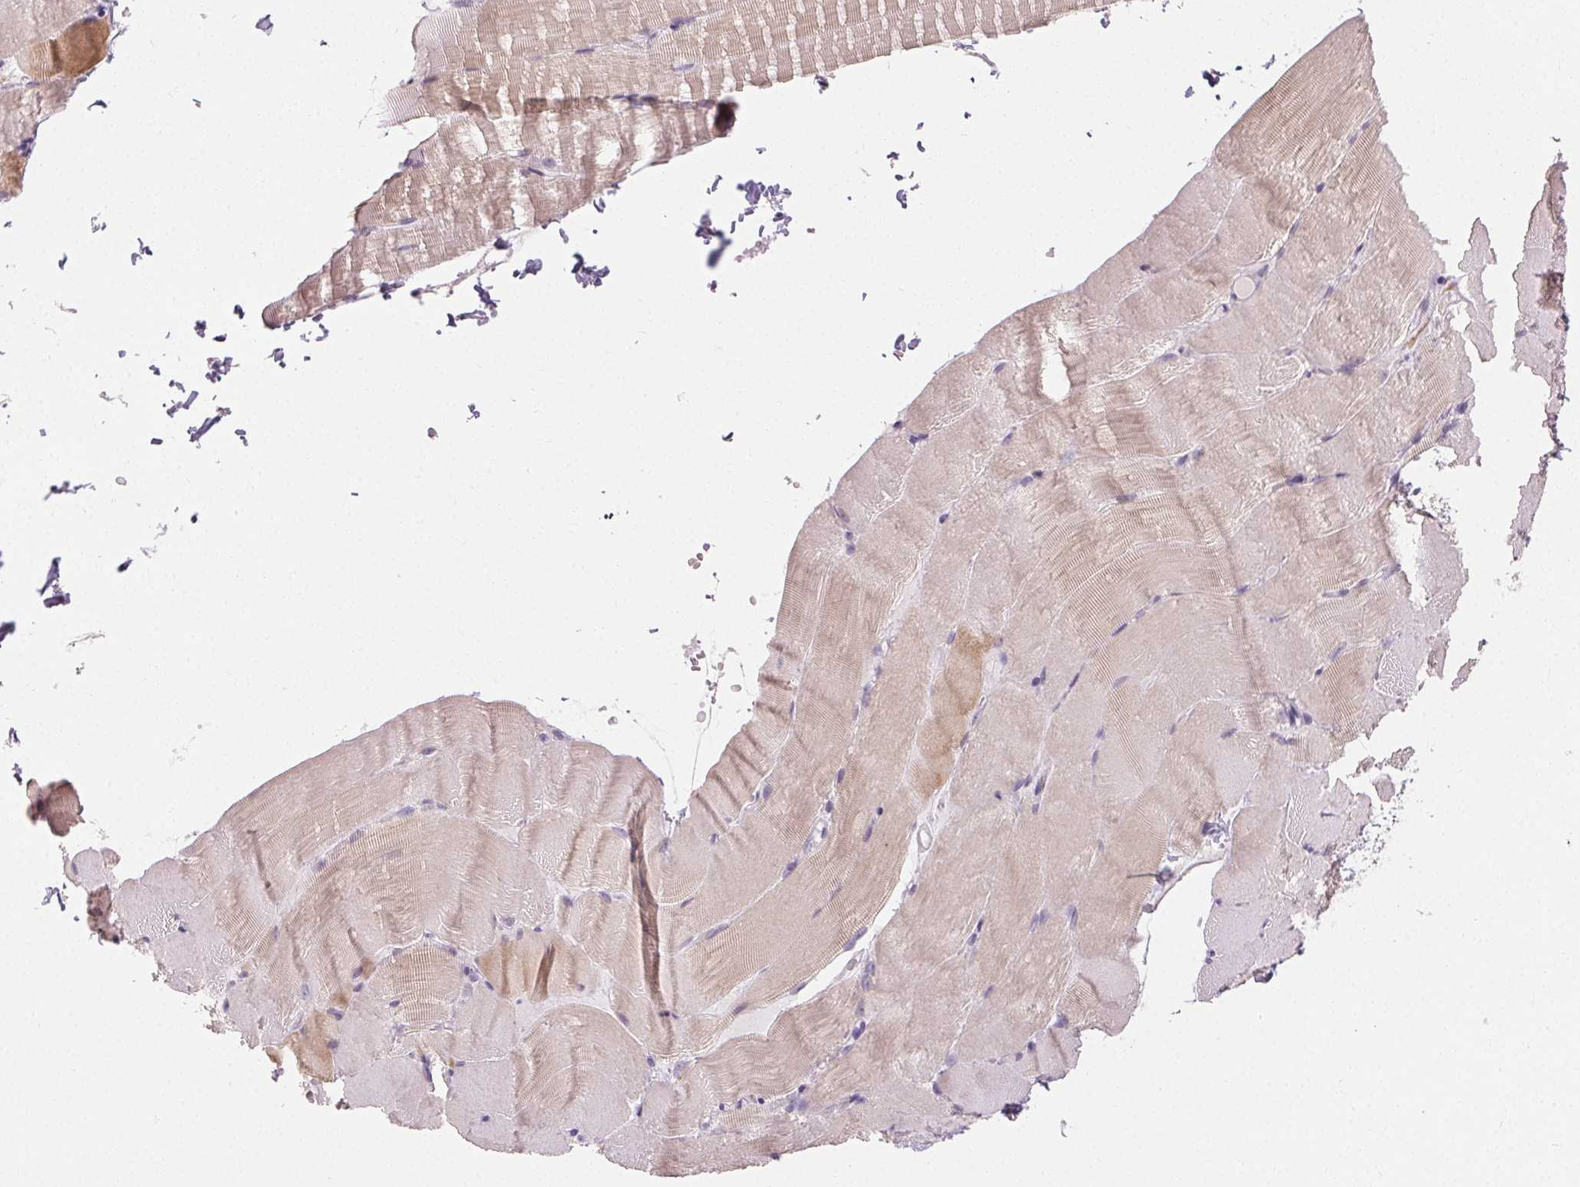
{"staining": {"intensity": "weak", "quantity": "25%-75%", "location": "cytoplasmic/membranous"}, "tissue": "skeletal muscle", "cell_type": "Myocytes", "image_type": "normal", "snomed": [{"axis": "morphology", "description": "Normal tissue, NOS"}, {"axis": "topography", "description": "Skeletal muscle"}], "caption": "IHC of normal skeletal muscle demonstrates low levels of weak cytoplasmic/membranous positivity in about 25%-75% of myocytes.", "gene": "SFTPD", "patient": {"sex": "female", "age": 37}}